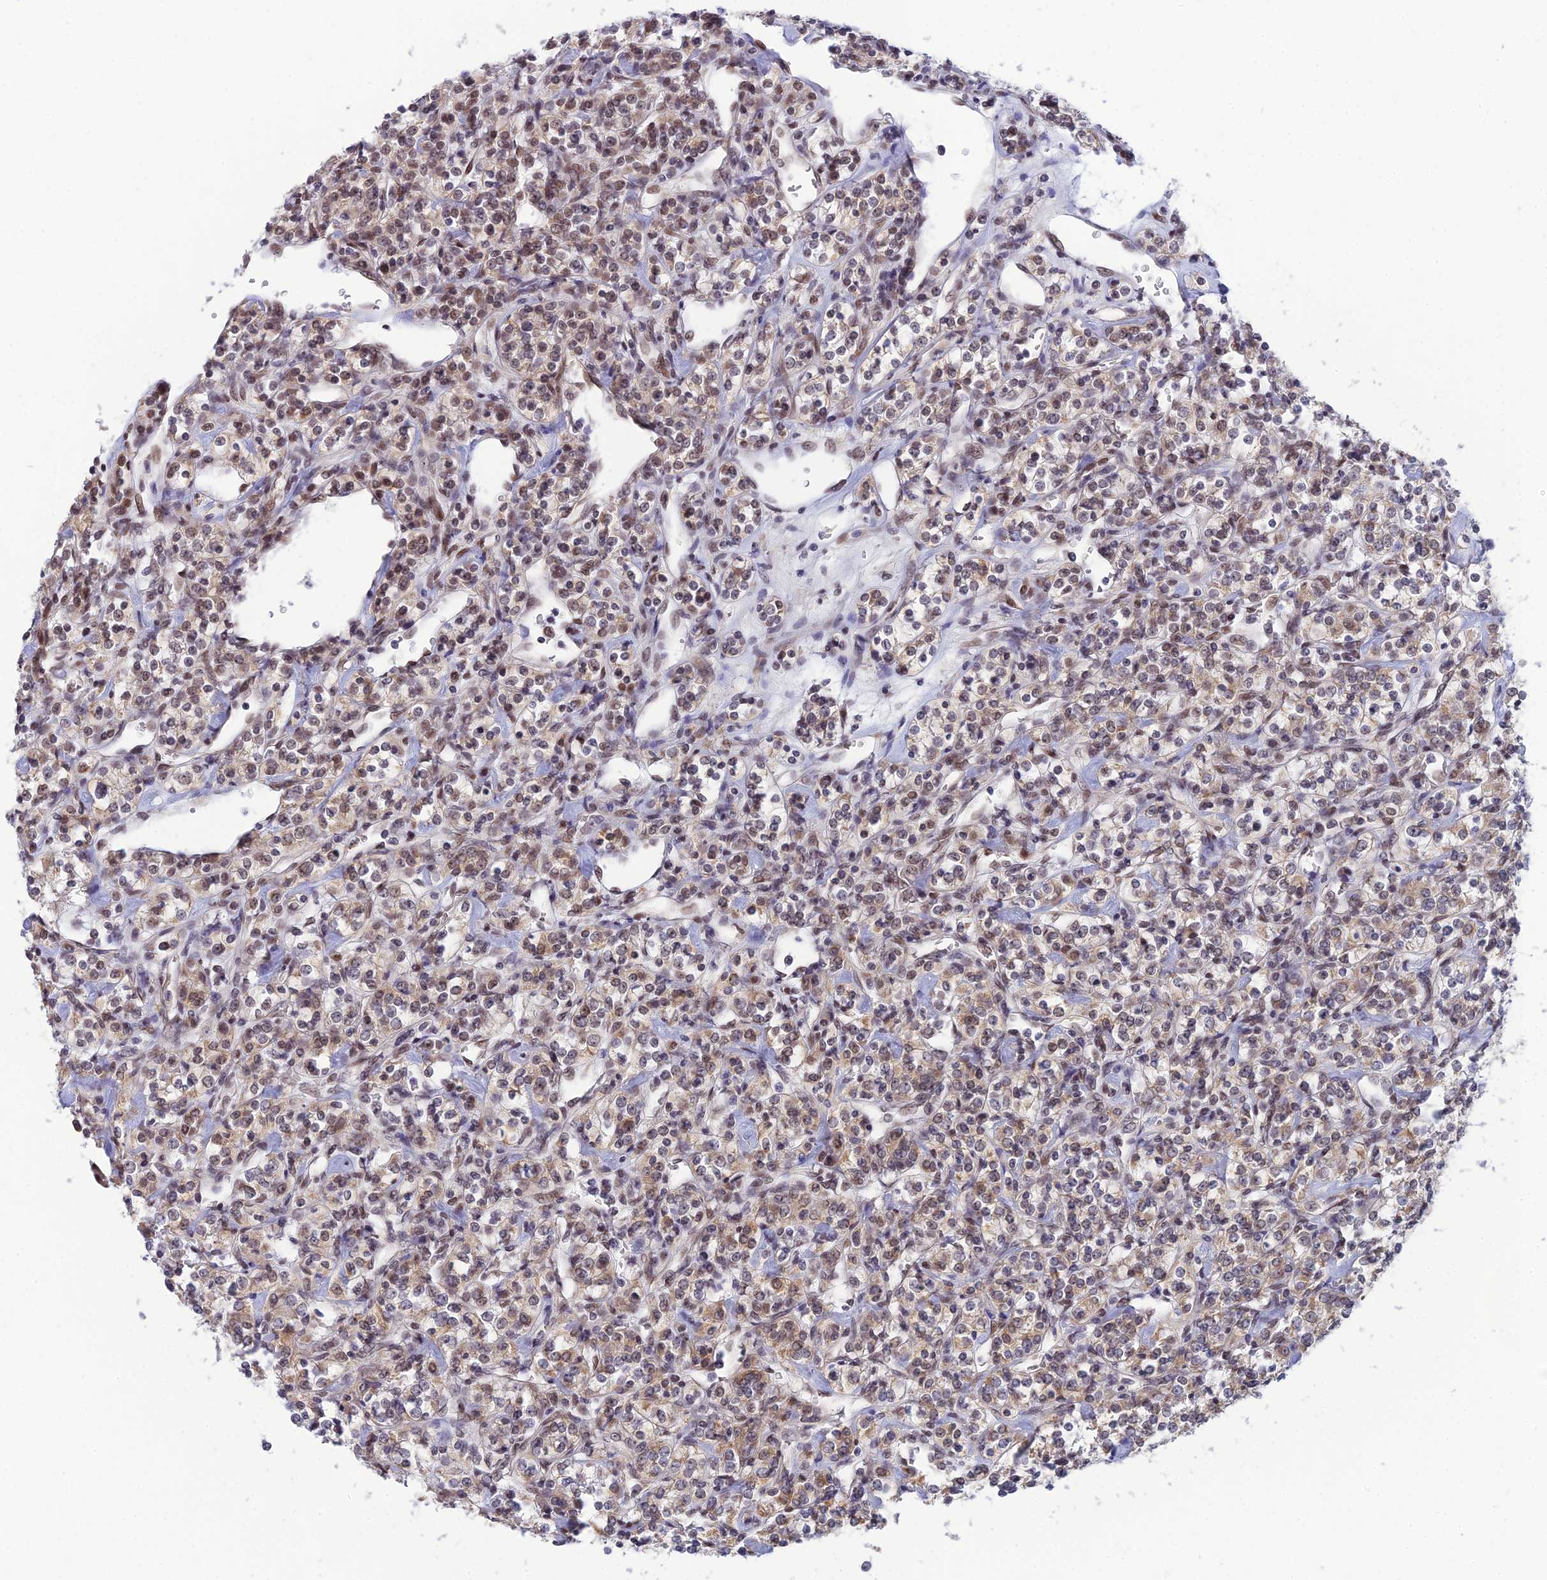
{"staining": {"intensity": "weak", "quantity": "25%-75%", "location": "cytoplasmic/membranous,nuclear"}, "tissue": "renal cancer", "cell_type": "Tumor cells", "image_type": "cancer", "snomed": [{"axis": "morphology", "description": "Adenocarcinoma, NOS"}, {"axis": "topography", "description": "Kidney"}], "caption": "The micrograph reveals staining of renal adenocarcinoma, revealing weak cytoplasmic/membranous and nuclear protein staining (brown color) within tumor cells.", "gene": "C2orf49", "patient": {"sex": "male", "age": 77}}